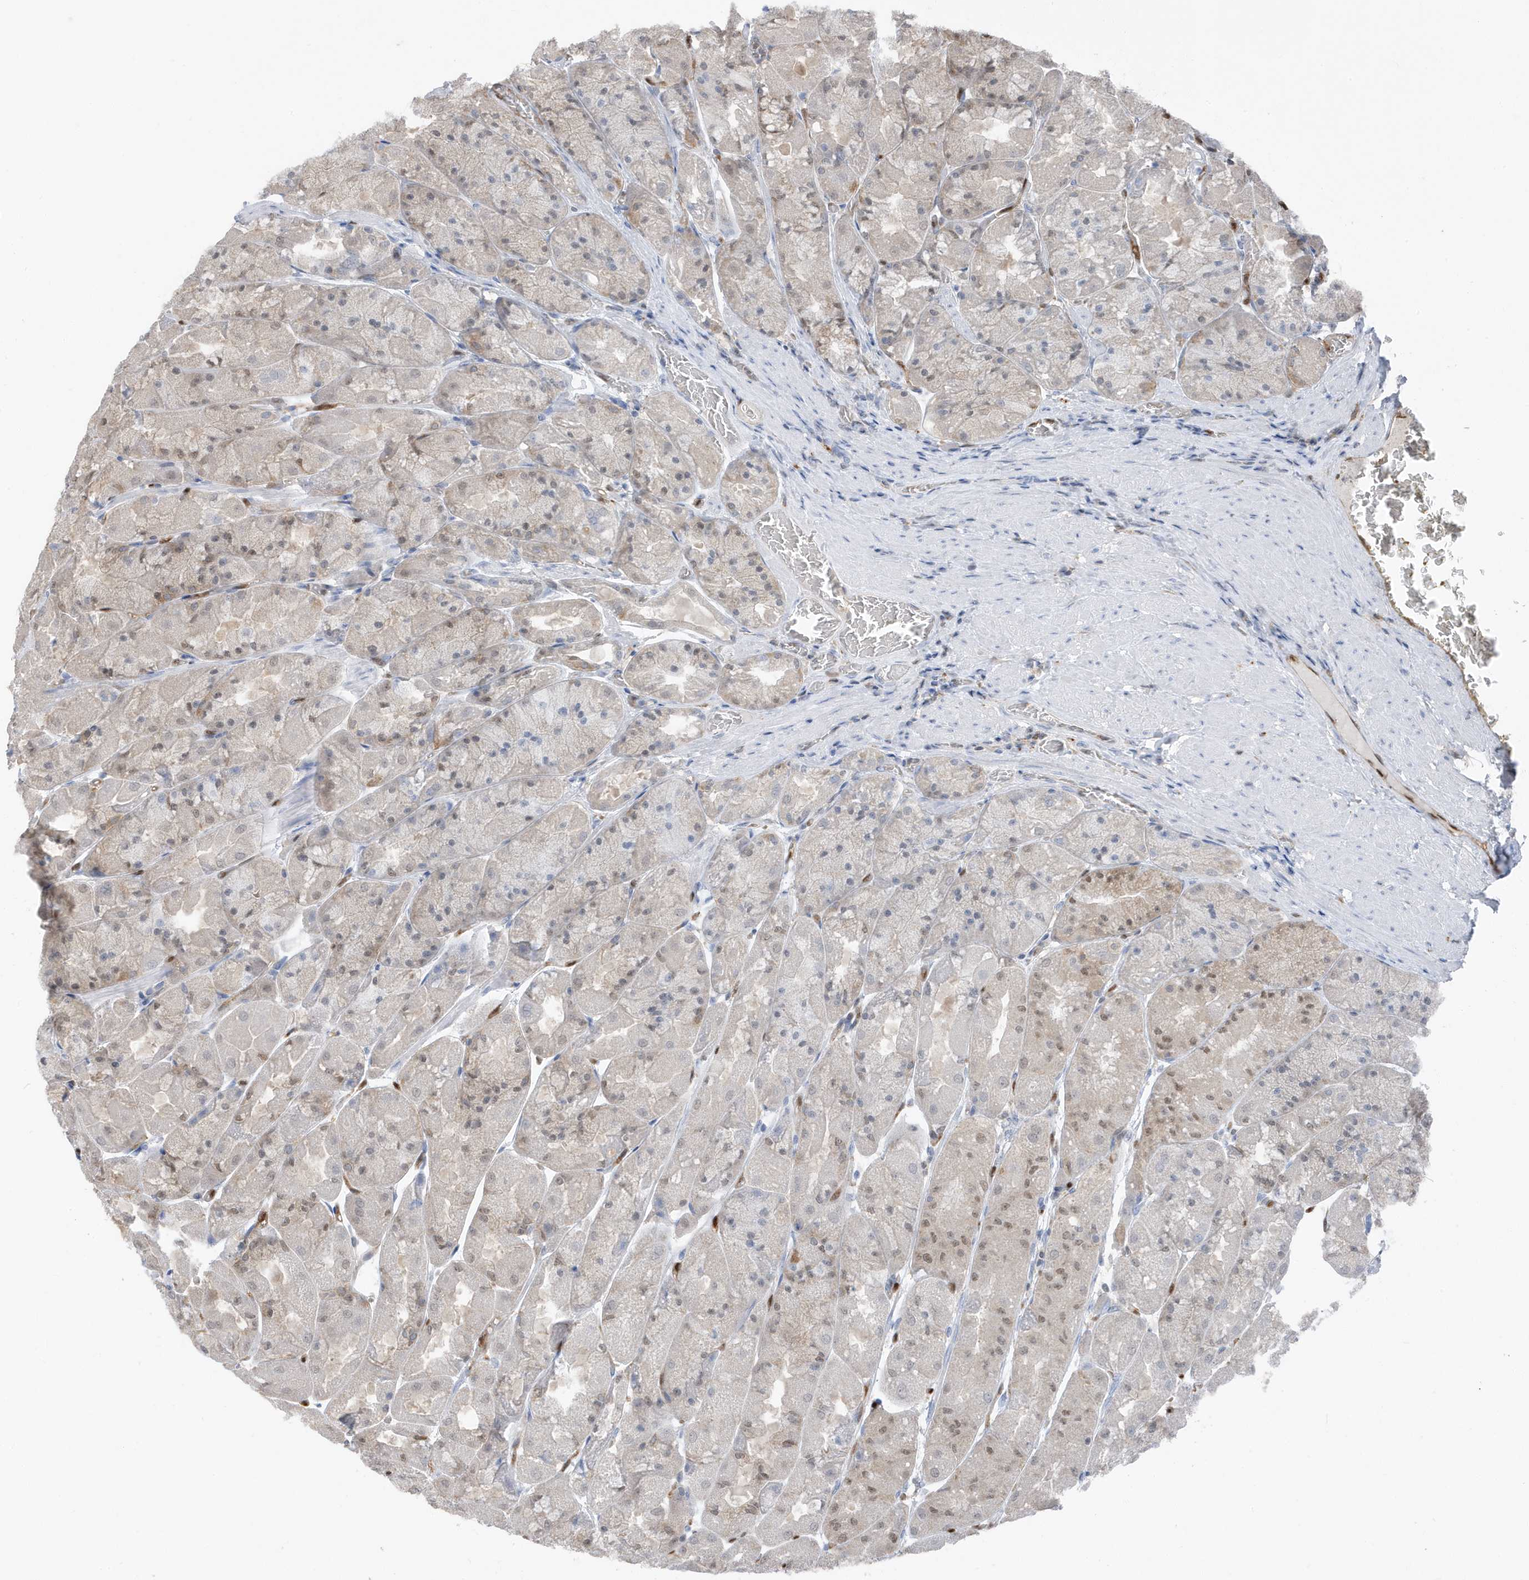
{"staining": {"intensity": "weak", "quantity": "25%-75%", "location": "nuclear"}, "tissue": "stomach", "cell_type": "Glandular cells", "image_type": "normal", "snomed": [{"axis": "morphology", "description": "Normal tissue, NOS"}, {"axis": "topography", "description": "Stomach"}], "caption": "Approximately 25%-75% of glandular cells in normal stomach demonstrate weak nuclear protein positivity as visualized by brown immunohistochemical staining.", "gene": "NCOA7", "patient": {"sex": "female", "age": 61}}